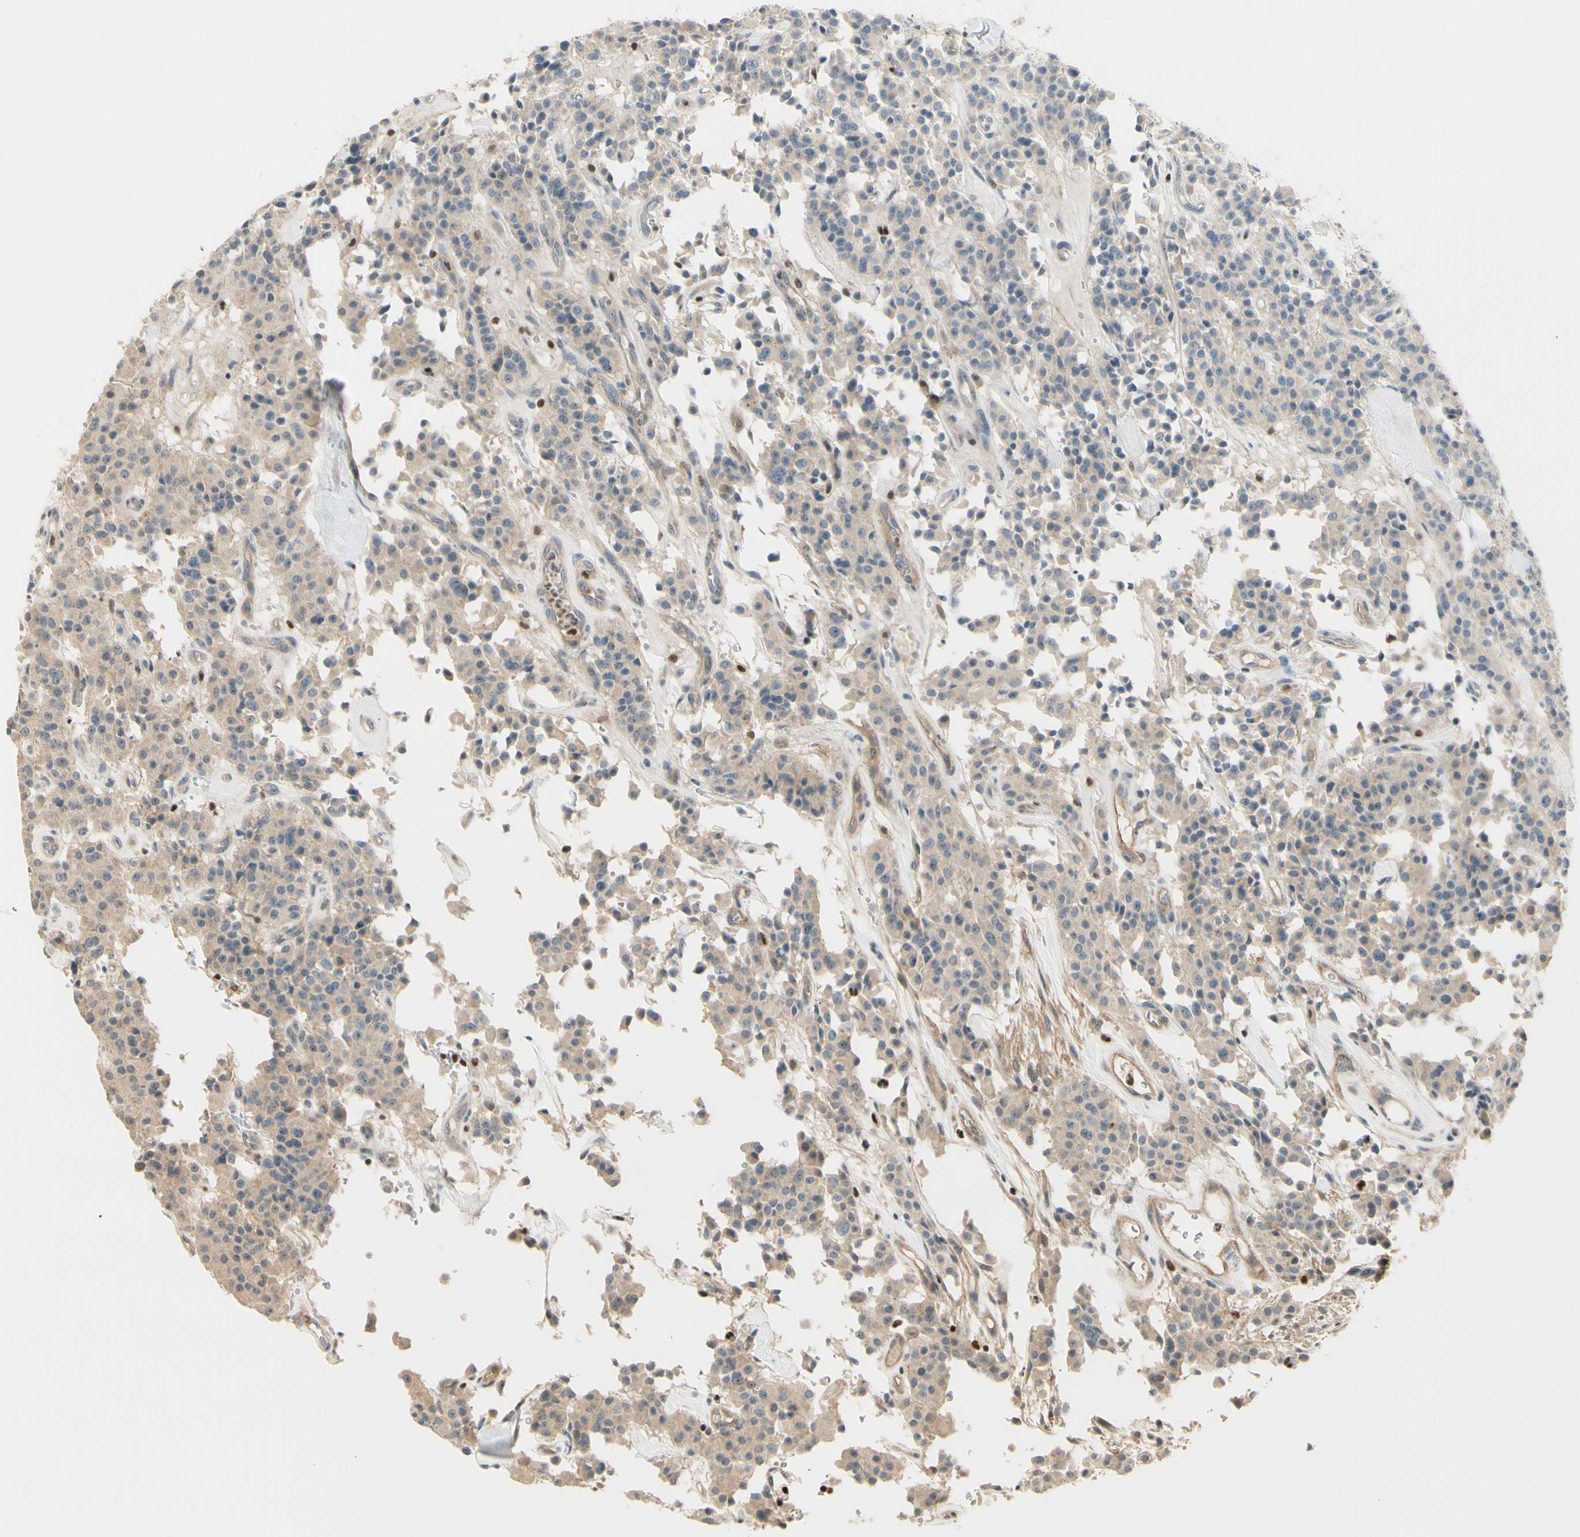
{"staining": {"intensity": "weak", "quantity": ">75%", "location": "cytoplasmic/membranous"}, "tissue": "carcinoid", "cell_type": "Tumor cells", "image_type": "cancer", "snomed": [{"axis": "morphology", "description": "Carcinoid, malignant, NOS"}, {"axis": "topography", "description": "Lung"}], "caption": "Carcinoid (malignant) tissue displays weak cytoplasmic/membranous expression in about >75% of tumor cells", "gene": "NFYA", "patient": {"sex": "male", "age": 30}}